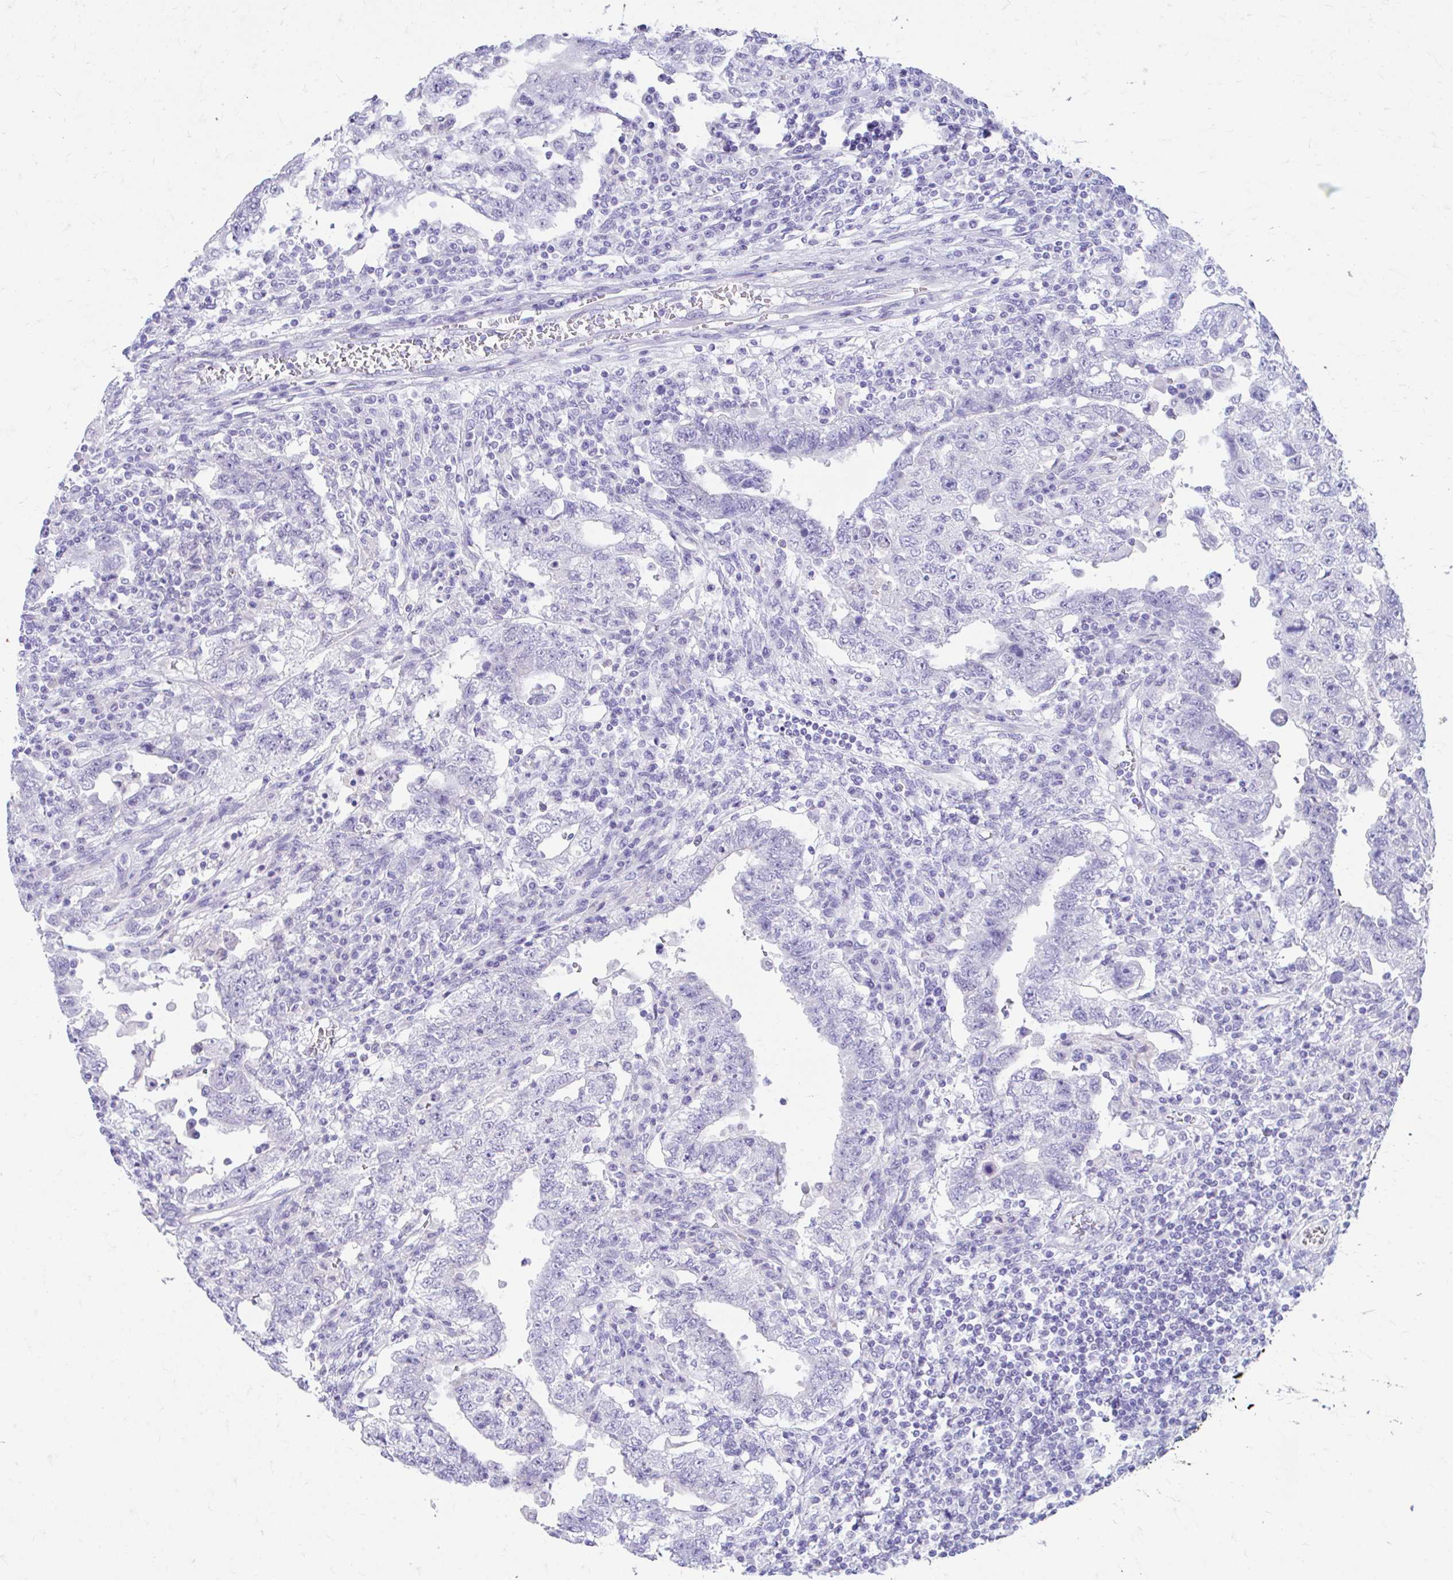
{"staining": {"intensity": "negative", "quantity": "none", "location": "none"}, "tissue": "testis cancer", "cell_type": "Tumor cells", "image_type": "cancer", "snomed": [{"axis": "morphology", "description": "Carcinoma, Embryonal, NOS"}, {"axis": "topography", "description": "Testis"}], "caption": "Tumor cells show no significant protein staining in testis cancer (embryonal carcinoma).", "gene": "KRIT1", "patient": {"sex": "male", "age": 26}}